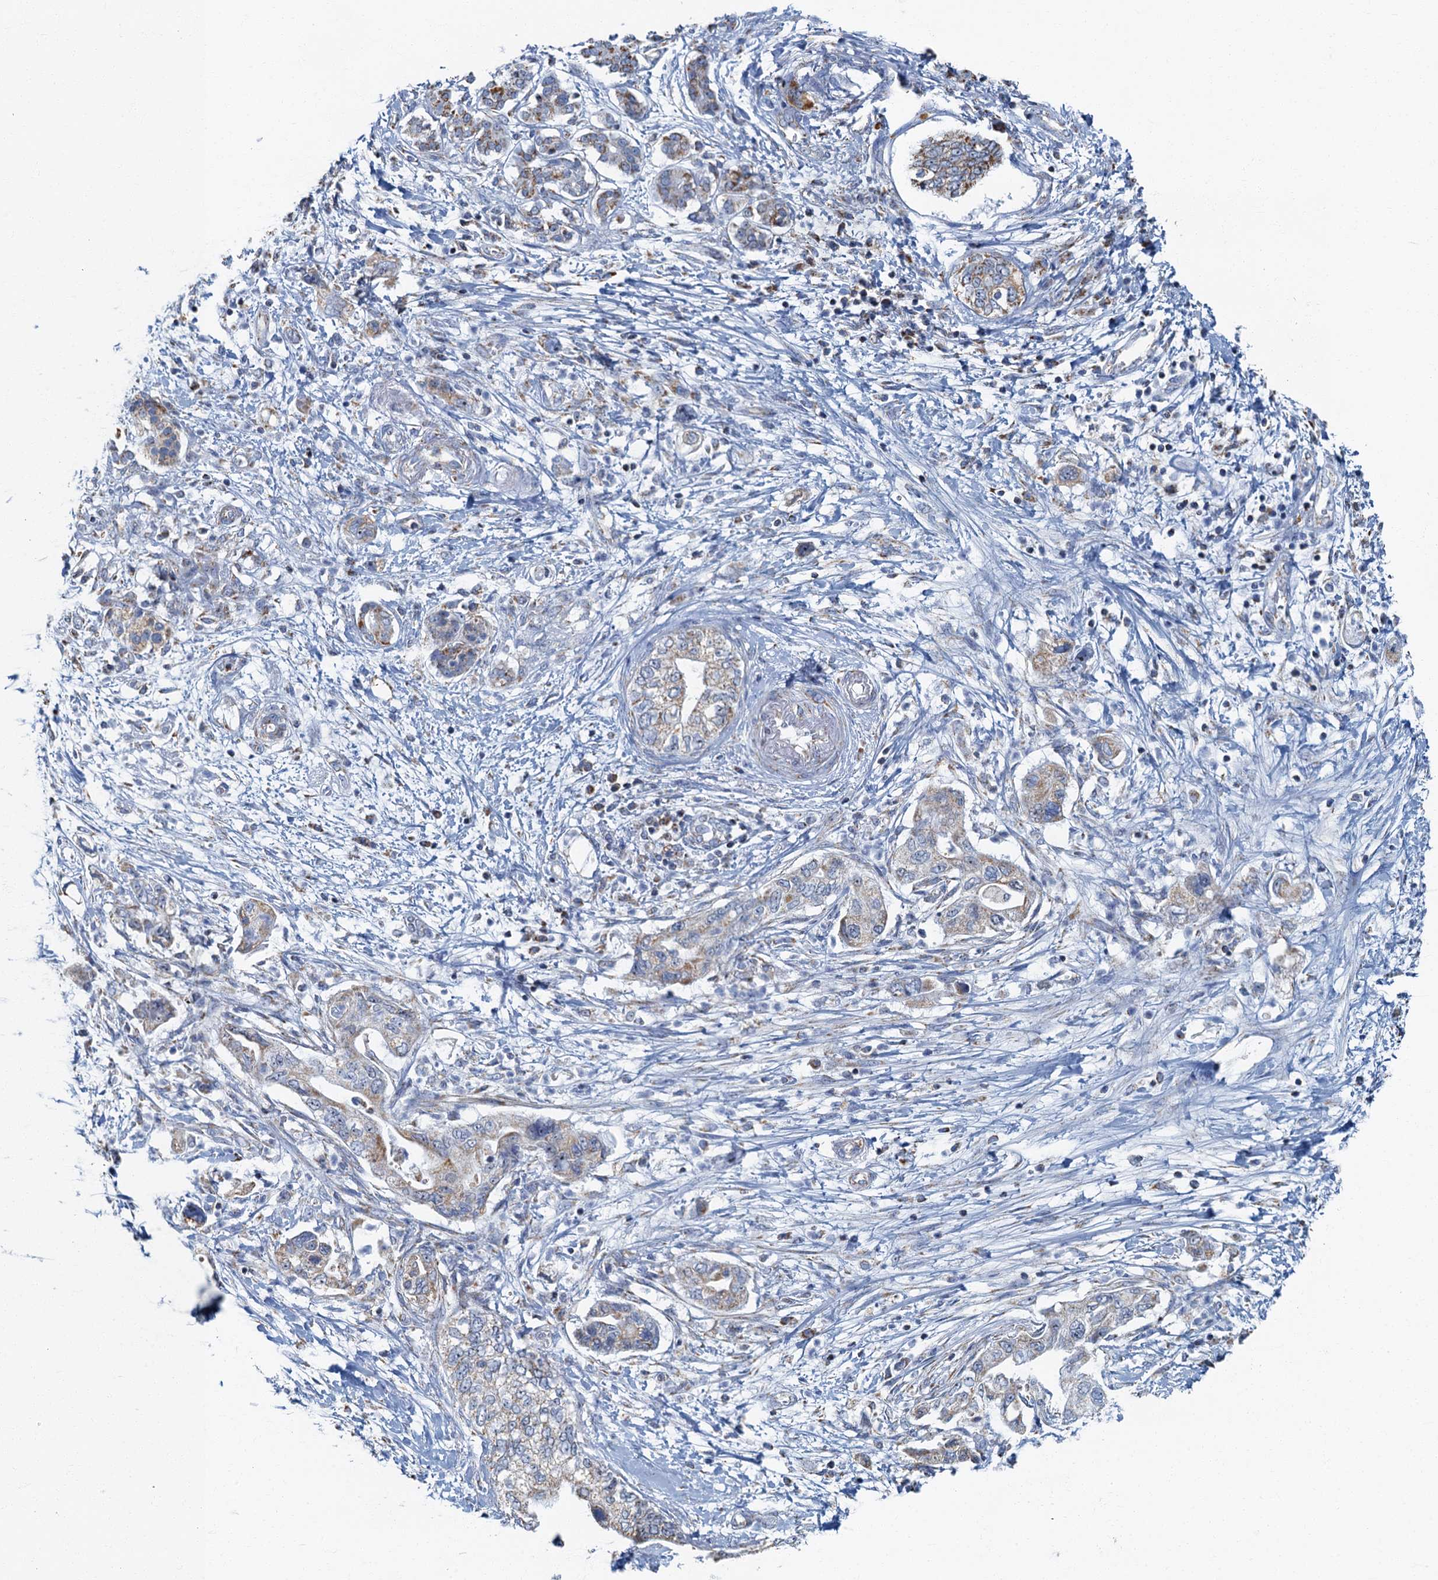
{"staining": {"intensity": "moderate", "quantity": "<25%", "location": "cytoplasmic/membranous"}, "tissue": "pancreatic cancer", "cell_type": "Tumor cells", "image_type": "cancer", "snomed": [{"axis": "morphology", "description": "Adenocarcinoma, NOS"}, {"axis": "topography", "description": "Pancreas"}], "caption": "IHC of pancreatic cancer (adenocarcinoma) displays low levels of moderate cytoplasmic/membranous positivity in about <25% of tumor cells.", "gene": "RAD9B", "patient": {"sex": "female", "age": 73}}